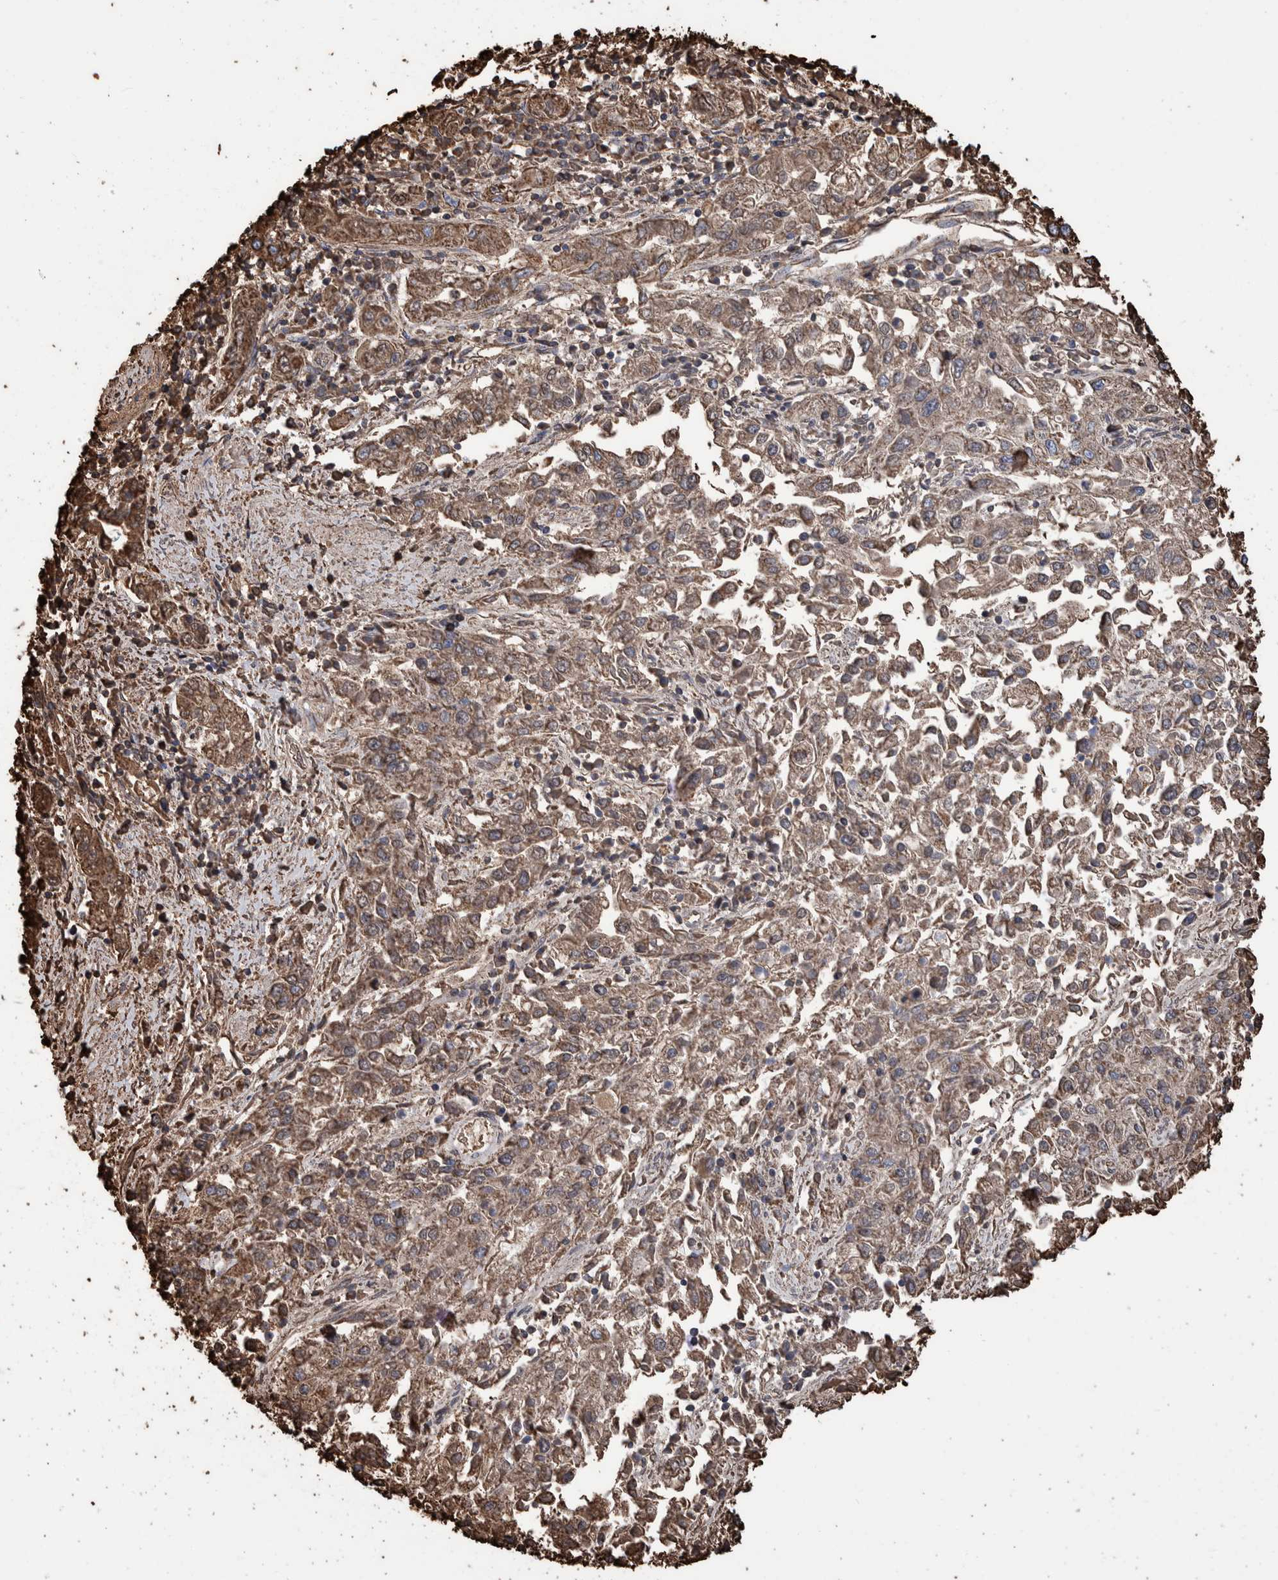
{"staining": {"intensity": "moderate", "quantity": ">75%", "location": "cytoplasmic/membranous"}, "tissue": "endometrial cancer", "cell_type": "Tumor cells", "image_type": "cancer", "snomed": [{"axis": "morphology", "description": "Adenocarcinoma, NOS"}, {"axis": "topography", "description": "Endometrium"}], "caption": "Brown immunohistochemical staining in endometrial cancer demonstrates moderate cytoplasmic/membranous staining in about >75% of tumor cells.", "gene": "VPS26C", "patient": {"sex": "female", "age": 49}}